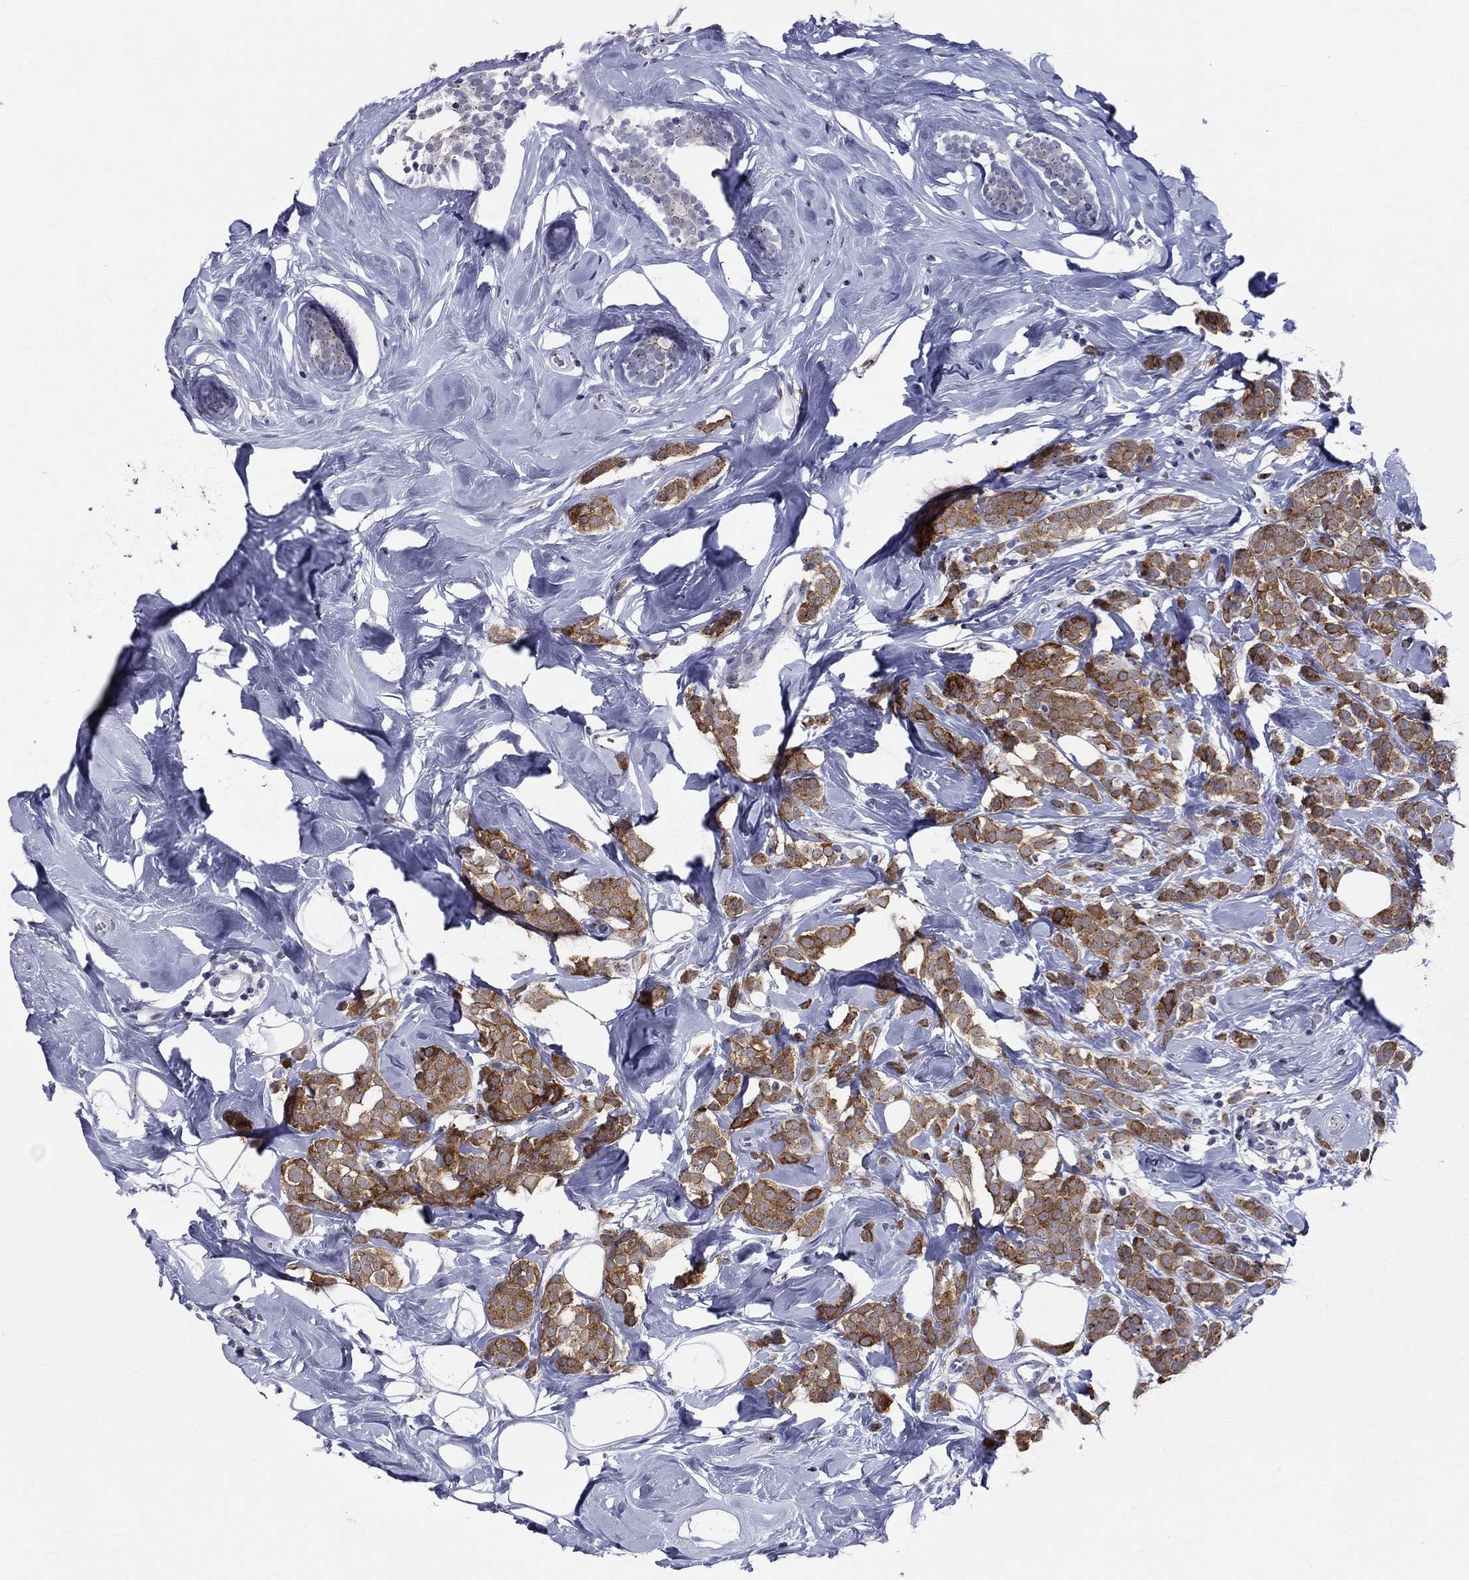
{"staining": {"intensity": "strong", "quantity": ">75%", "location": "cytoplasmic/membranous"}, "tissue": "breast cancer", "cell_type": "Tumor cells", "image_type": "cancer", "snomed": [{"axis": "morphology", "description": "Lobular carcinoma"}, {"axis": "topography", "description": "Breast"}], "caption": "Breast lobular carcinoma tissue reveals strong cytoplasmic/membranous expression in about >75% of tumor cells", "gene": "CEP43", "patient": {"sex": "female", "age": 49}}